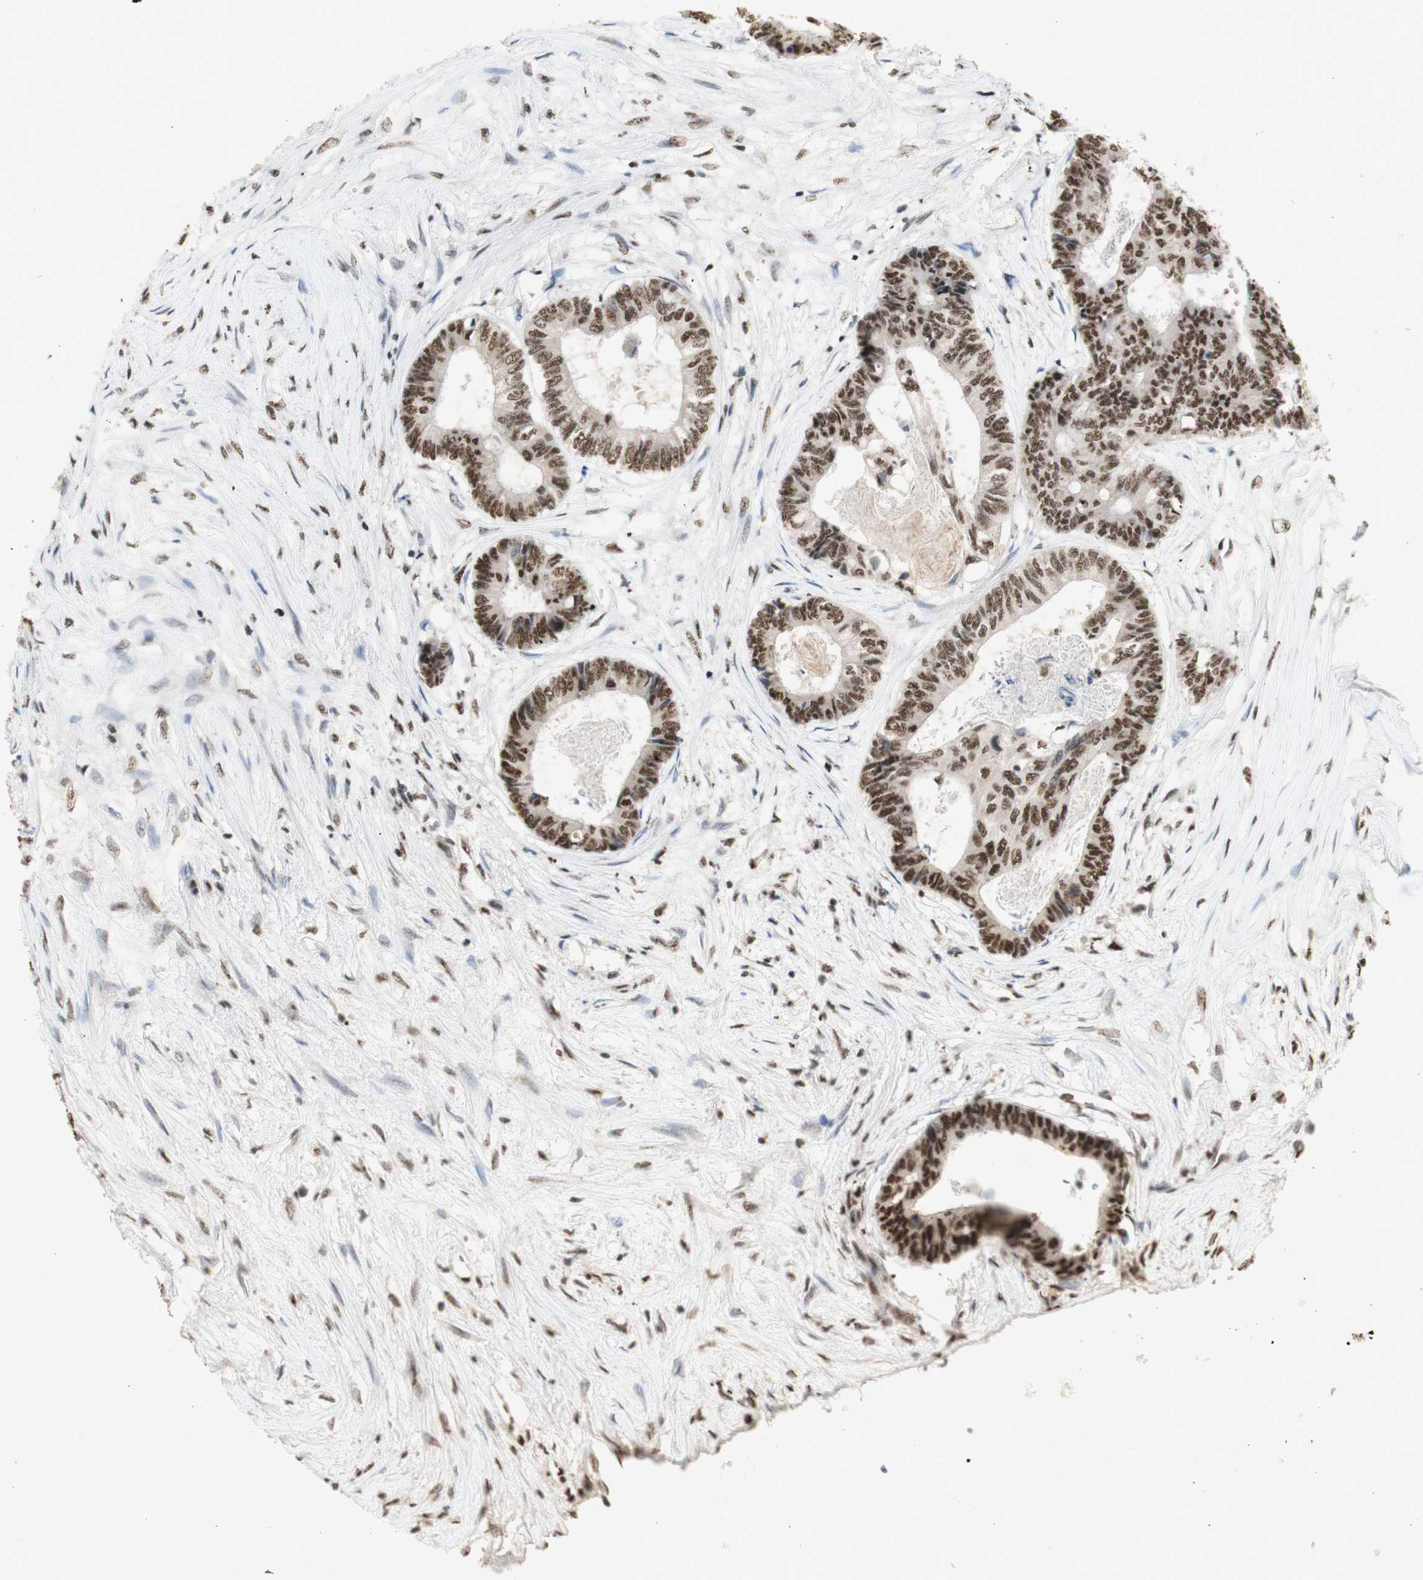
{"staining": {"intensity": "moderate", "quantity": ">75%", "location": "nuclear"}, "tissue": "colorectal cancer", "cell_type": "Tumor cells", "image_type": "cancer", "snomed": [{"axis": "morphology", "description": "Adenocarcinoma, NOS"}, {"axis": "topography", "description": "Rectum"}], "caption": "A photomicrograph showing moderate nuclear staining in approximately >75% of tumor cells in adenocarcinoma (colorectal), as visualized by brown immunohistochemical staining.", "gene": "SNRPB", "patient": {"sex": "male", "age": 63}}